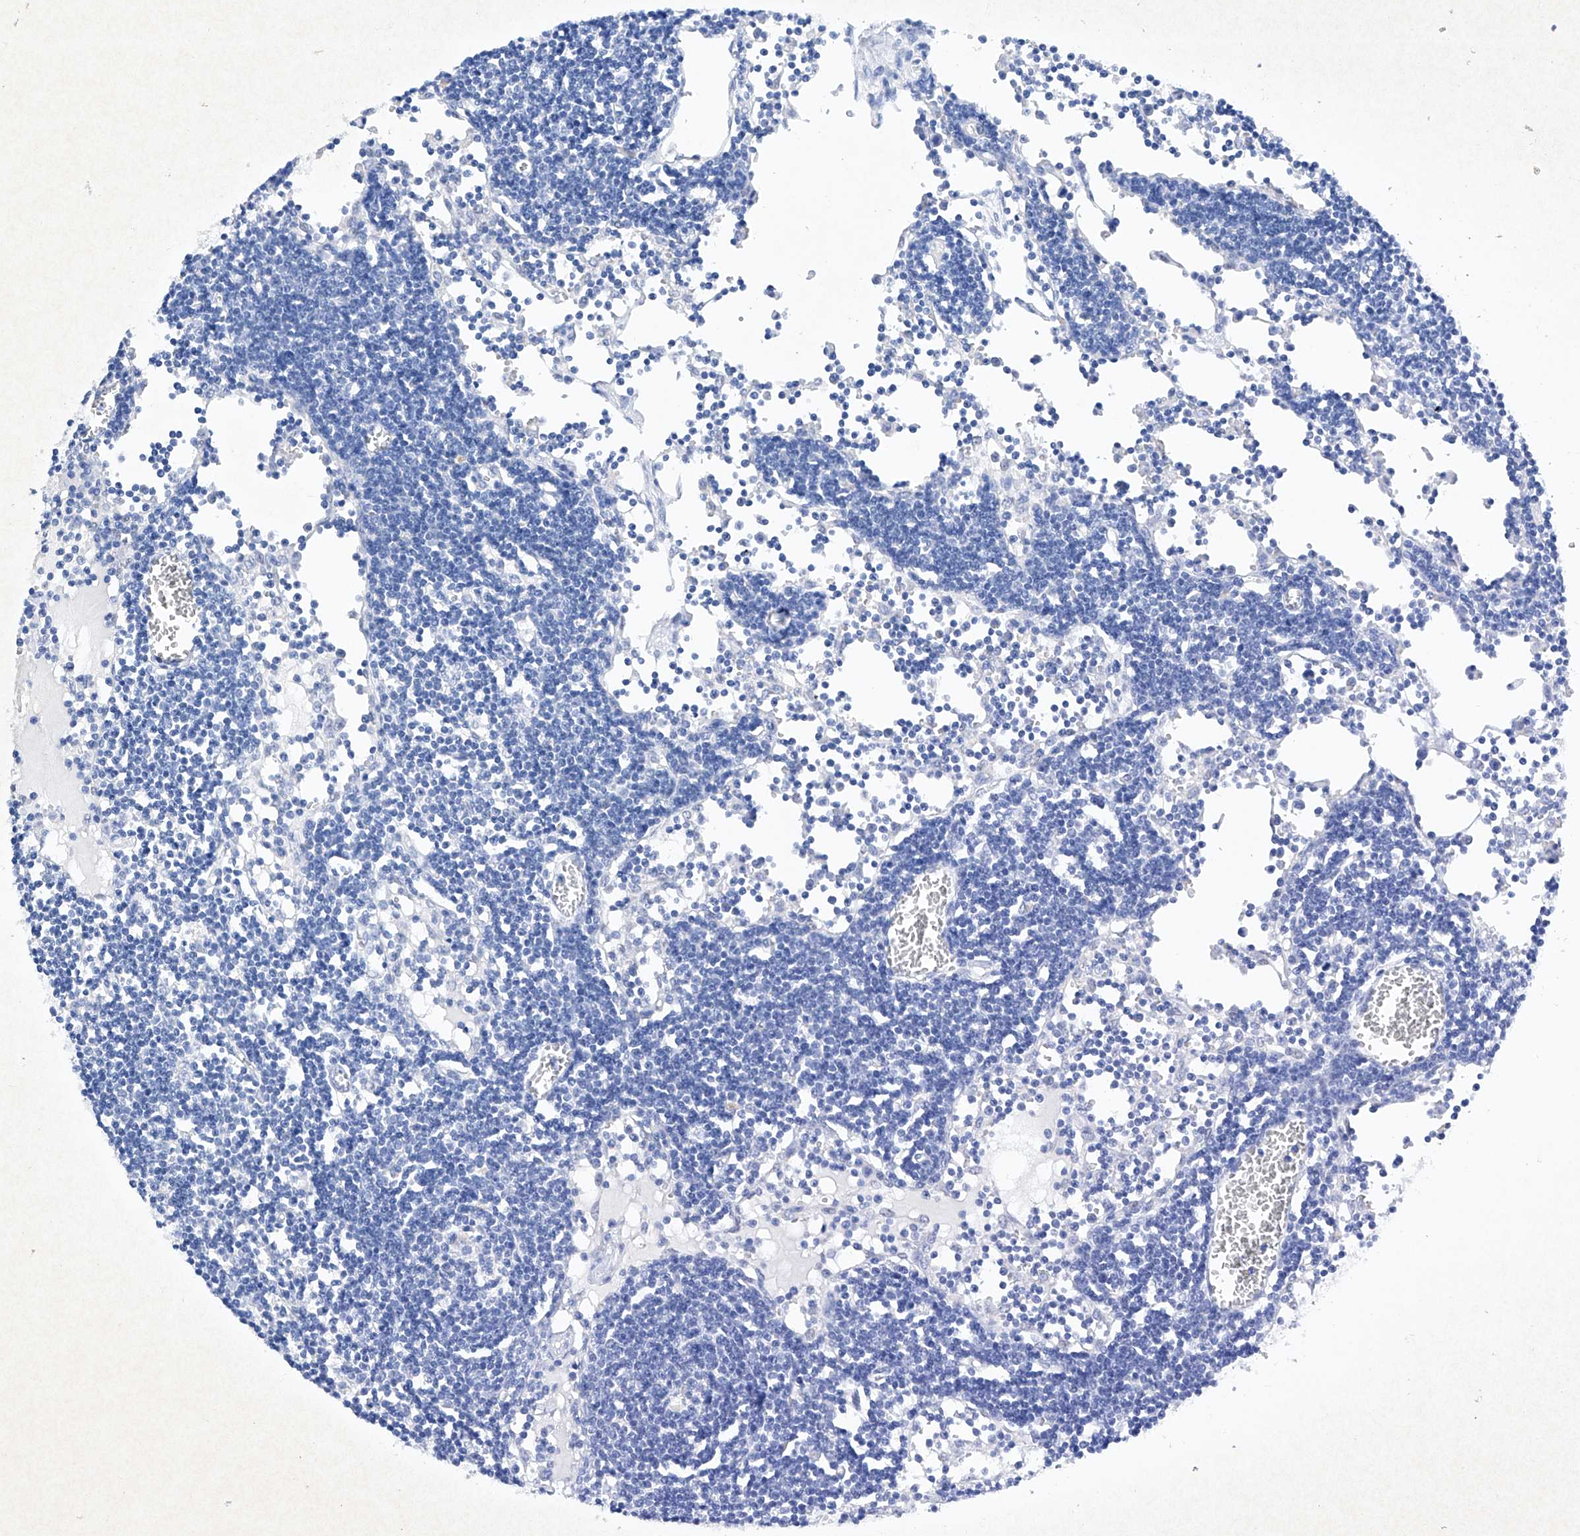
{"staining": {"intensity": "negative", "quantity": "none", "location": "none"}, "tissue": "lymph node", "cell_type": "Germinal center cells", "image_type": "normal", "snomed": [{"axis": "morphology", "description": "Normal tissue, NOS"}, {"axis": "topography", "description": "Lymph node"}], "caption": "Histopathology image shows no significant protein positivity in germinal center cells of benign lymph node.", "gene": "BARX2", "patient": {"sex": "female", "age": 11}}